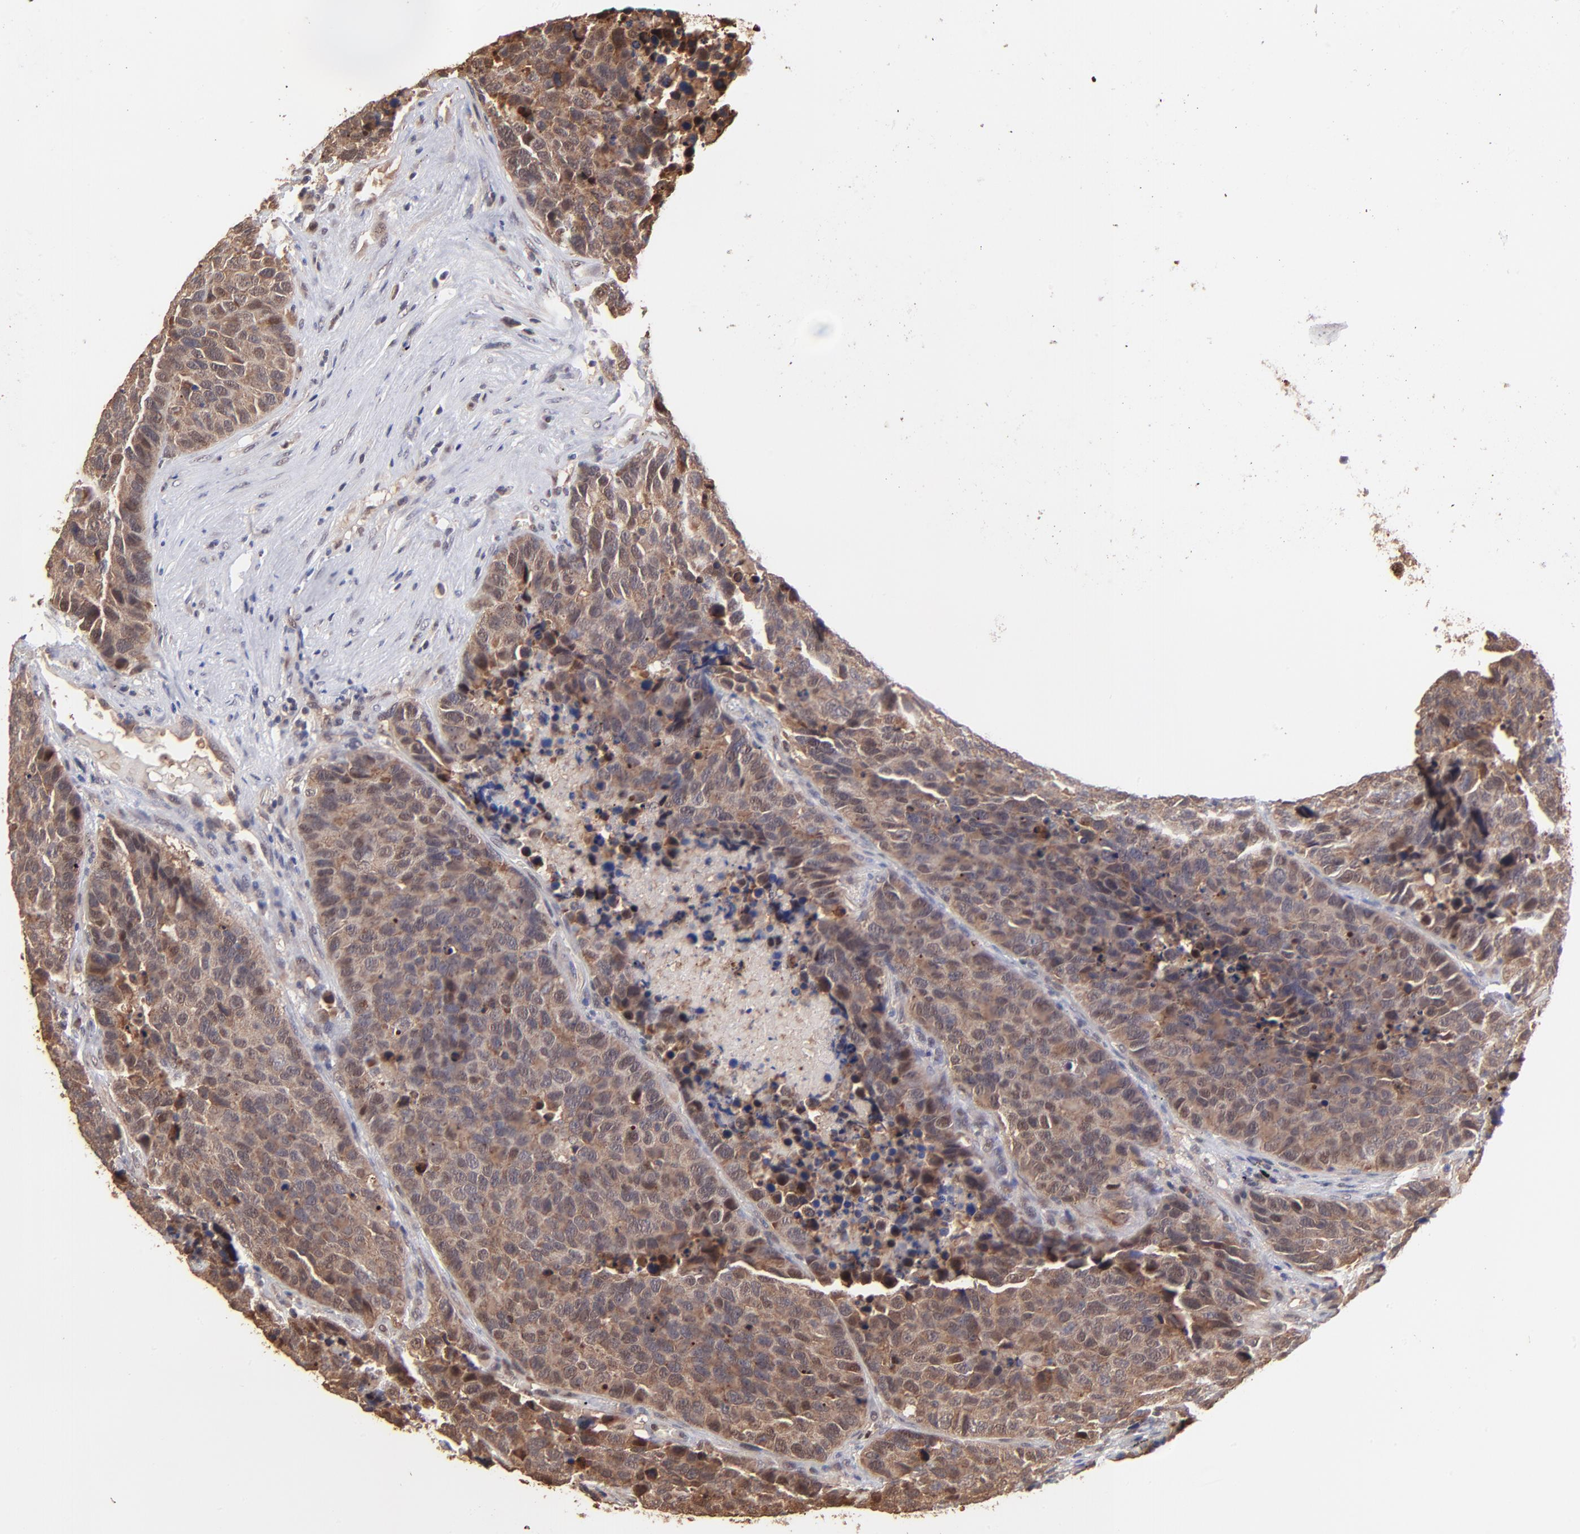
{"staining": {"intensity": "strong", "quantity": ">75%", "location": "cytoplasmic/membranous"}, "tissue": "carcinoid", "cell_type": "Tumor cells", "image_type": "cancer", "snomed": [{"axis": "morphology", "description": "Carcinoid, malignant, NOS"}, {"axis": "topography", "description": "Lung"}], "caption": "Immunohistochemical staining of carcinoid exhibits high levels of strong cytoplasmic/membranous protein expression in about >75% of tumor cells.", "gene": "PSMA6", "patient": {"sex": "male", "age": 60}}